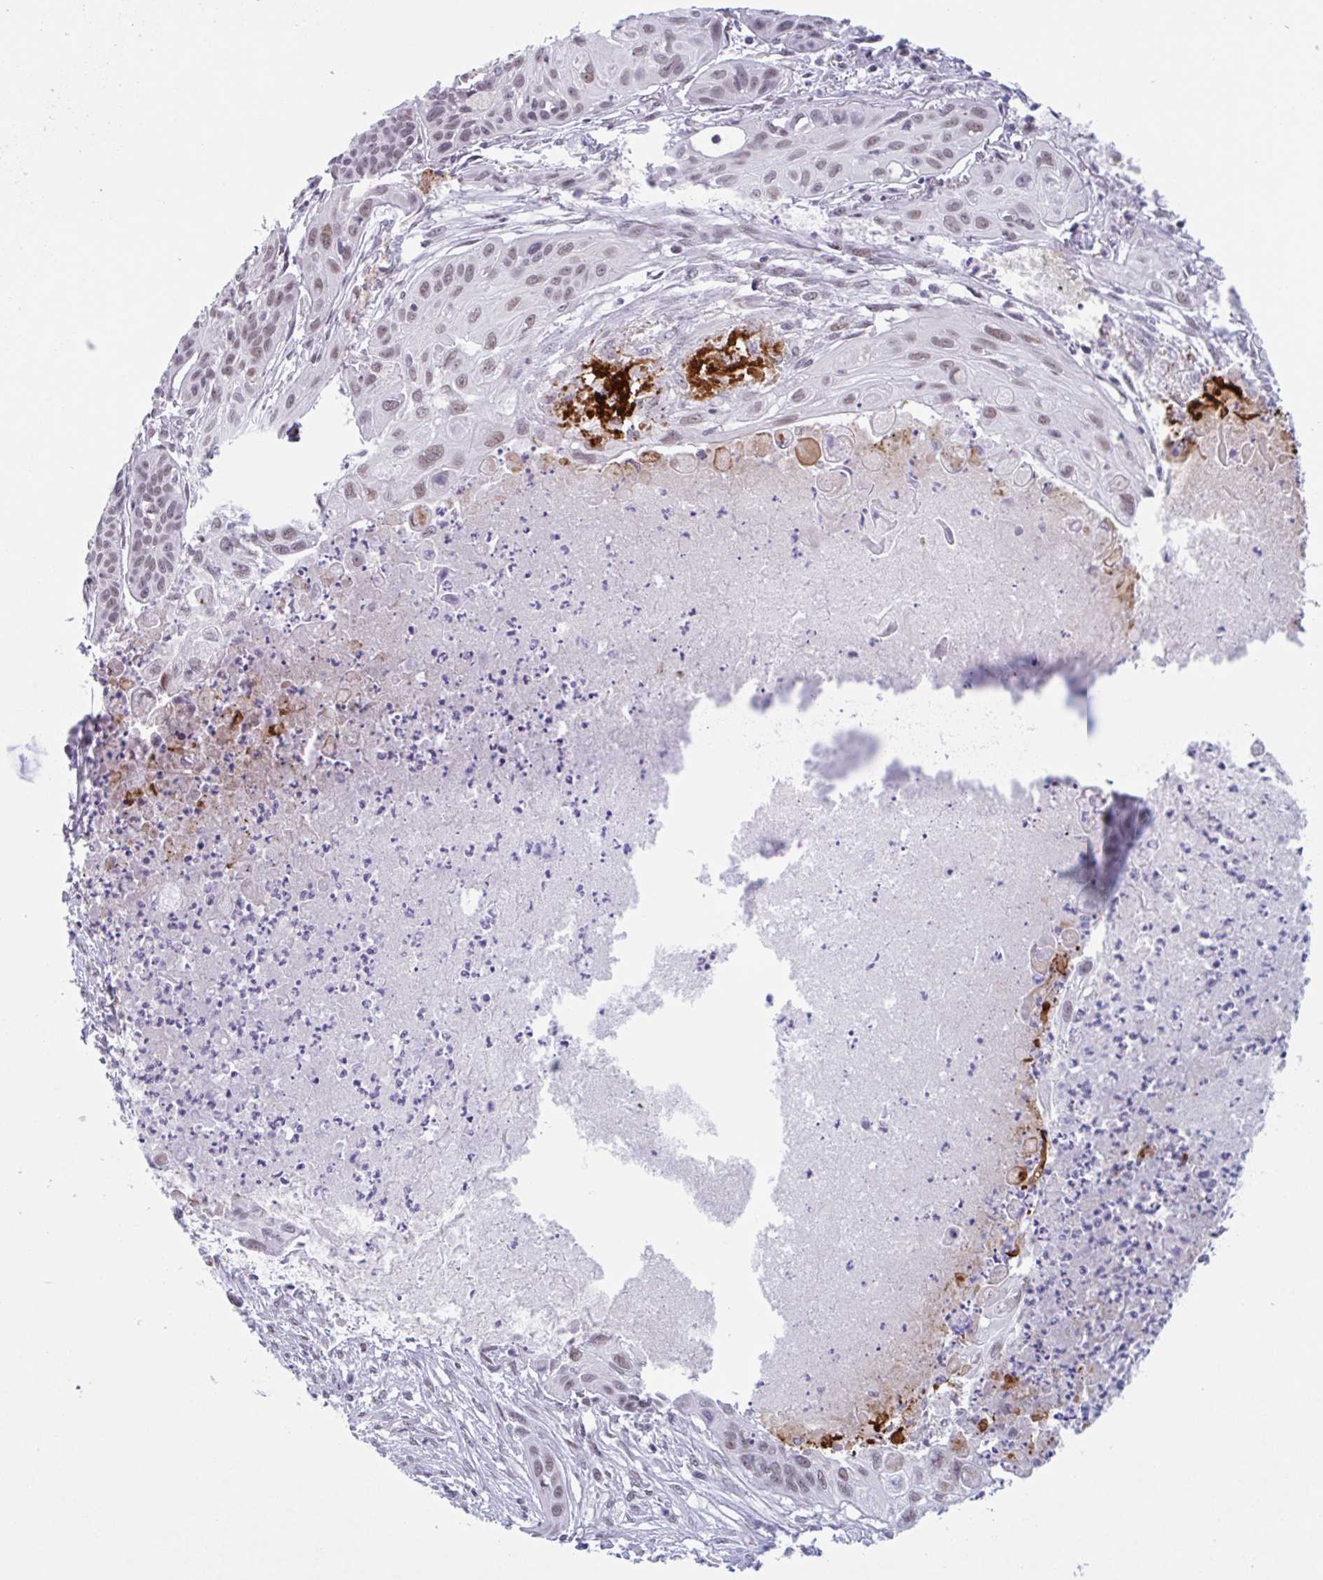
{"staining": {"intensity": "moderate", "quantity": ">75%", "location": "nuclear"}, "tissue": "lung cancer", "cell_type": "Tumor cells", "image_type": "cancer", "snomed": [{"axis": "morphology", "description": "Squamous cell carcinoma, NOS"}, {"axis": "topography", "description": "Lung"}], "caption": "Protein analysis of squamous cell carcinoma (lung) tissue exhibits moderate nuclear expression in about >75% of tumor cells.", "gene": "PLG", "patient": {"sex": "male", "age": 71}}